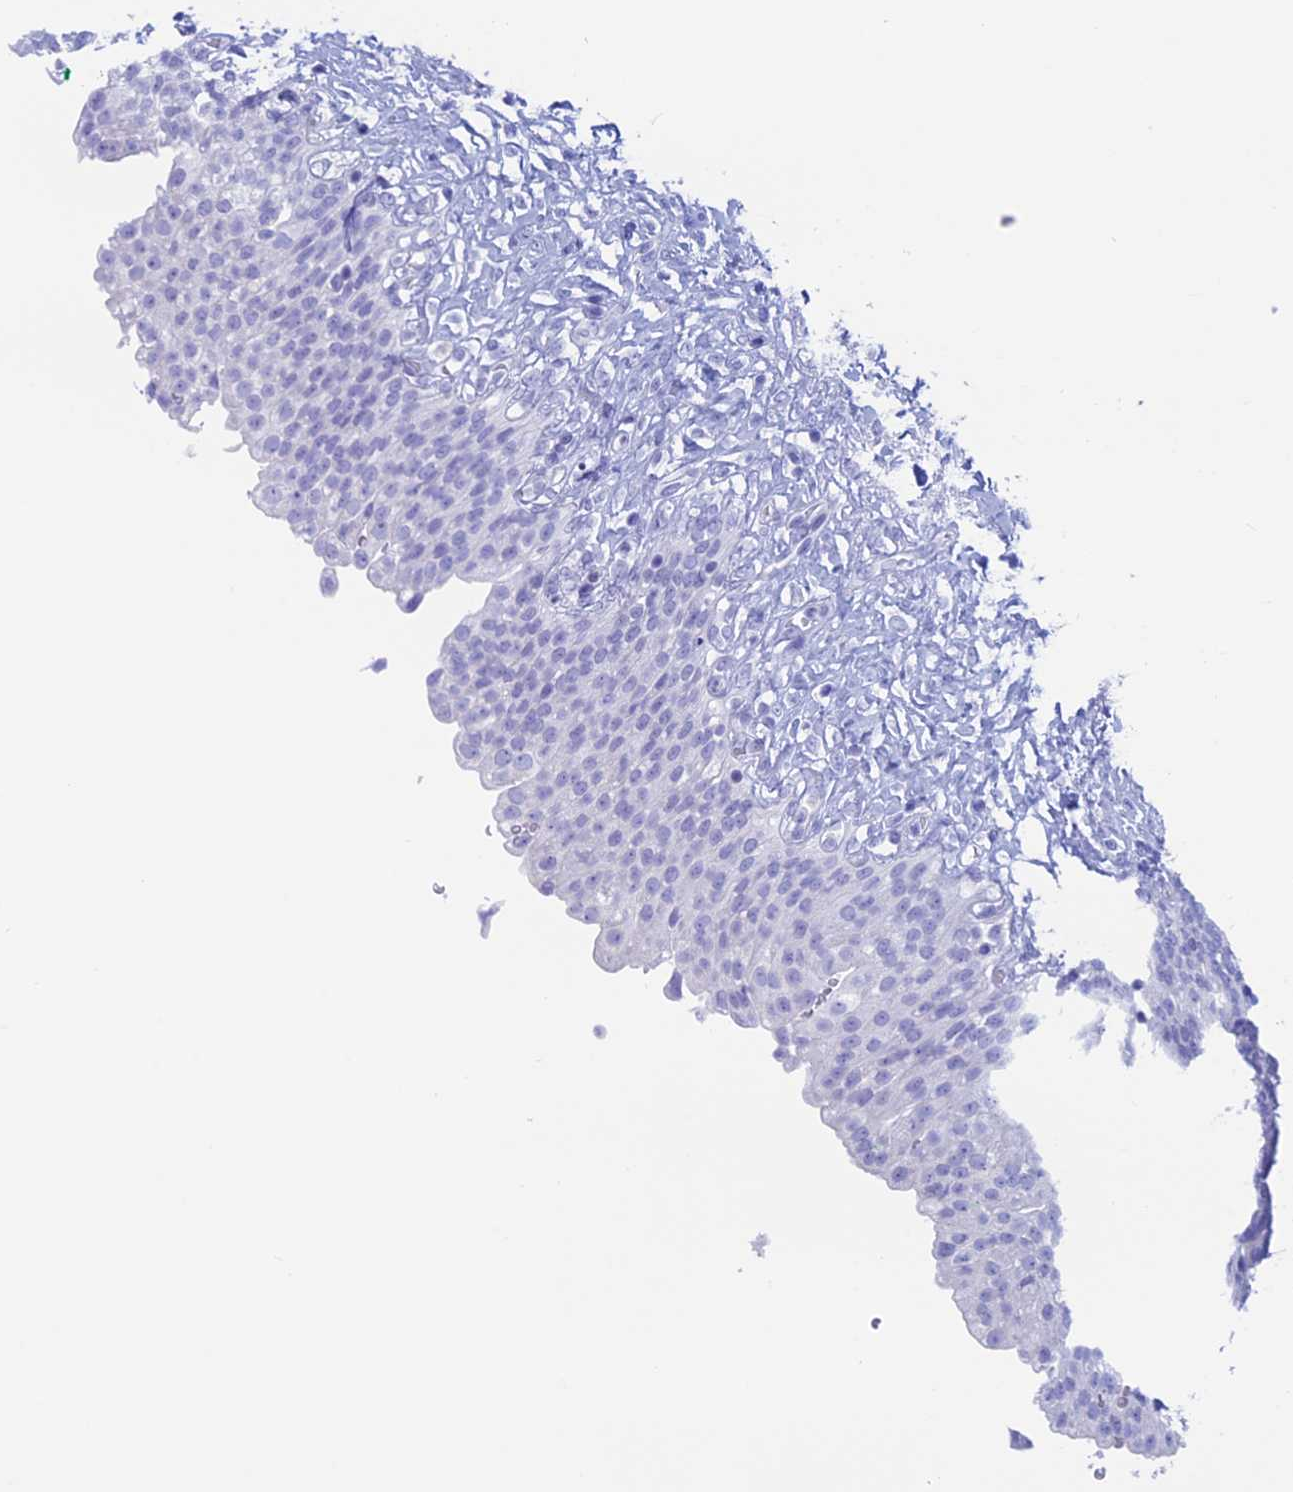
{"staining": {"intensity": "negative", "quantity": "none", "location": "none"}, "tissue": "urinary bladder", "cell_type": "Urothelial cells", "image_type": "normal", "snomed": [{"axis": "morphology", "description": "Urothelial carcinoma, High grade"}, {"axis": "topography", "description": "Urinary bladder"}], "caption": "The photomicrograph demonstrates no significant positivity in urothelial cells of urinary bladder.", "gene": "RP1", "patient": {"sex": "male", "age": 46}}